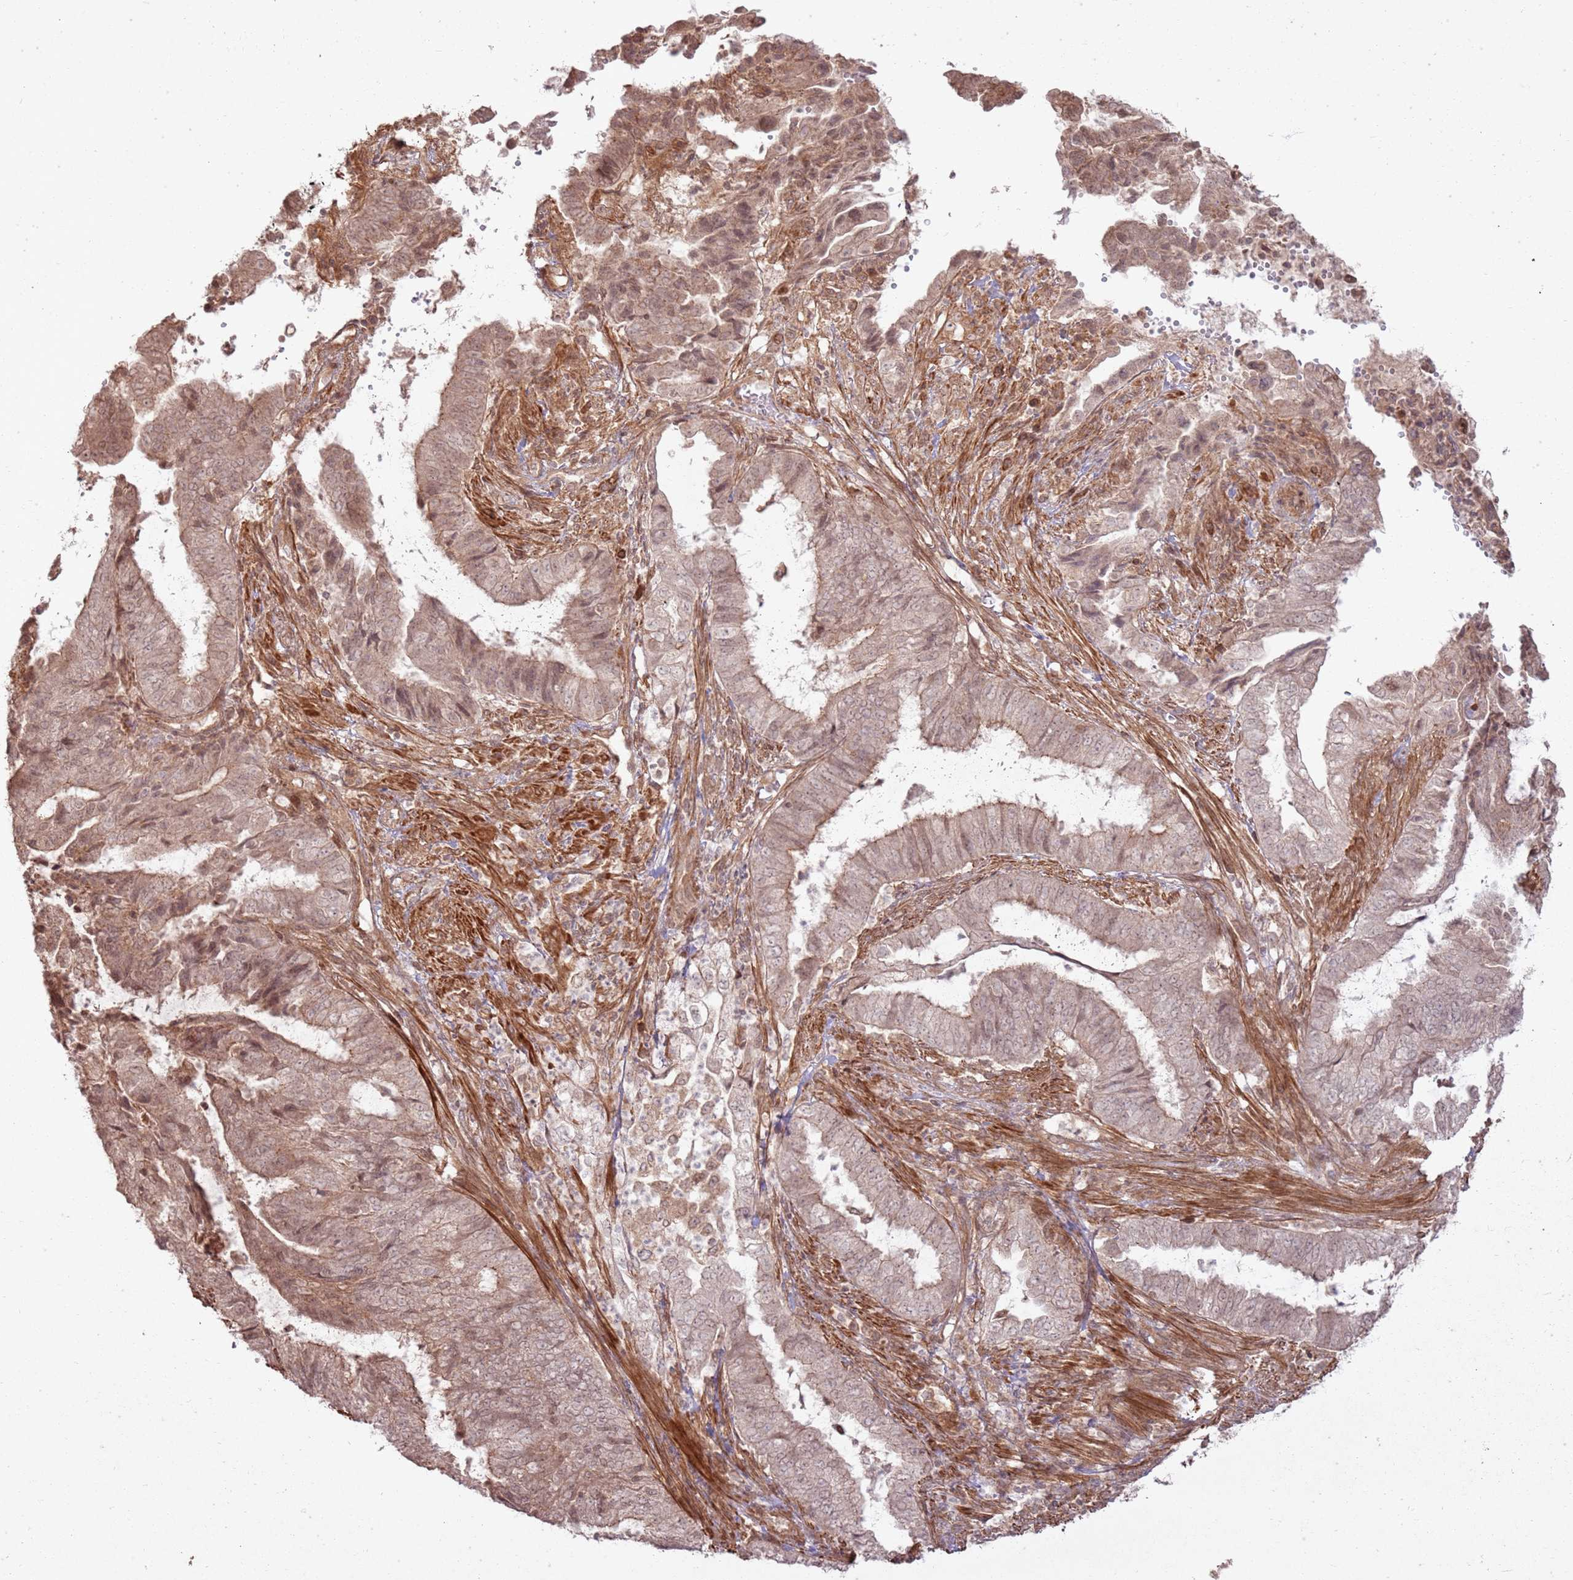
{"staining": {"intensity": "moderate", "quantity": "25%-75%", "location": "cytoplasmic/membranous,nuclear"}, "tissue": "endometrial cancer", "cell_type": "Tumor cells", "image_type": "cancer", "snomed": [{"axis": "morphology", "description": "Adenocarcinoma, NOS"}, {"axis": "topography", "description": "Endometrium"}], "caption": "Immunohistochemistry photomicrograph of neoplastic tissue: human endometrial cancer (adenocarcinoma) stained using IHC shows medium levels of moderate protein expression localized specifically in the cytoplasmic/membranous and nuclear of tumor cells, appearing as a cytoplasmic/membranous and nuclear brown color.", "gene": "ZNF623", "patient": {"sex": "female", "age": 51}}